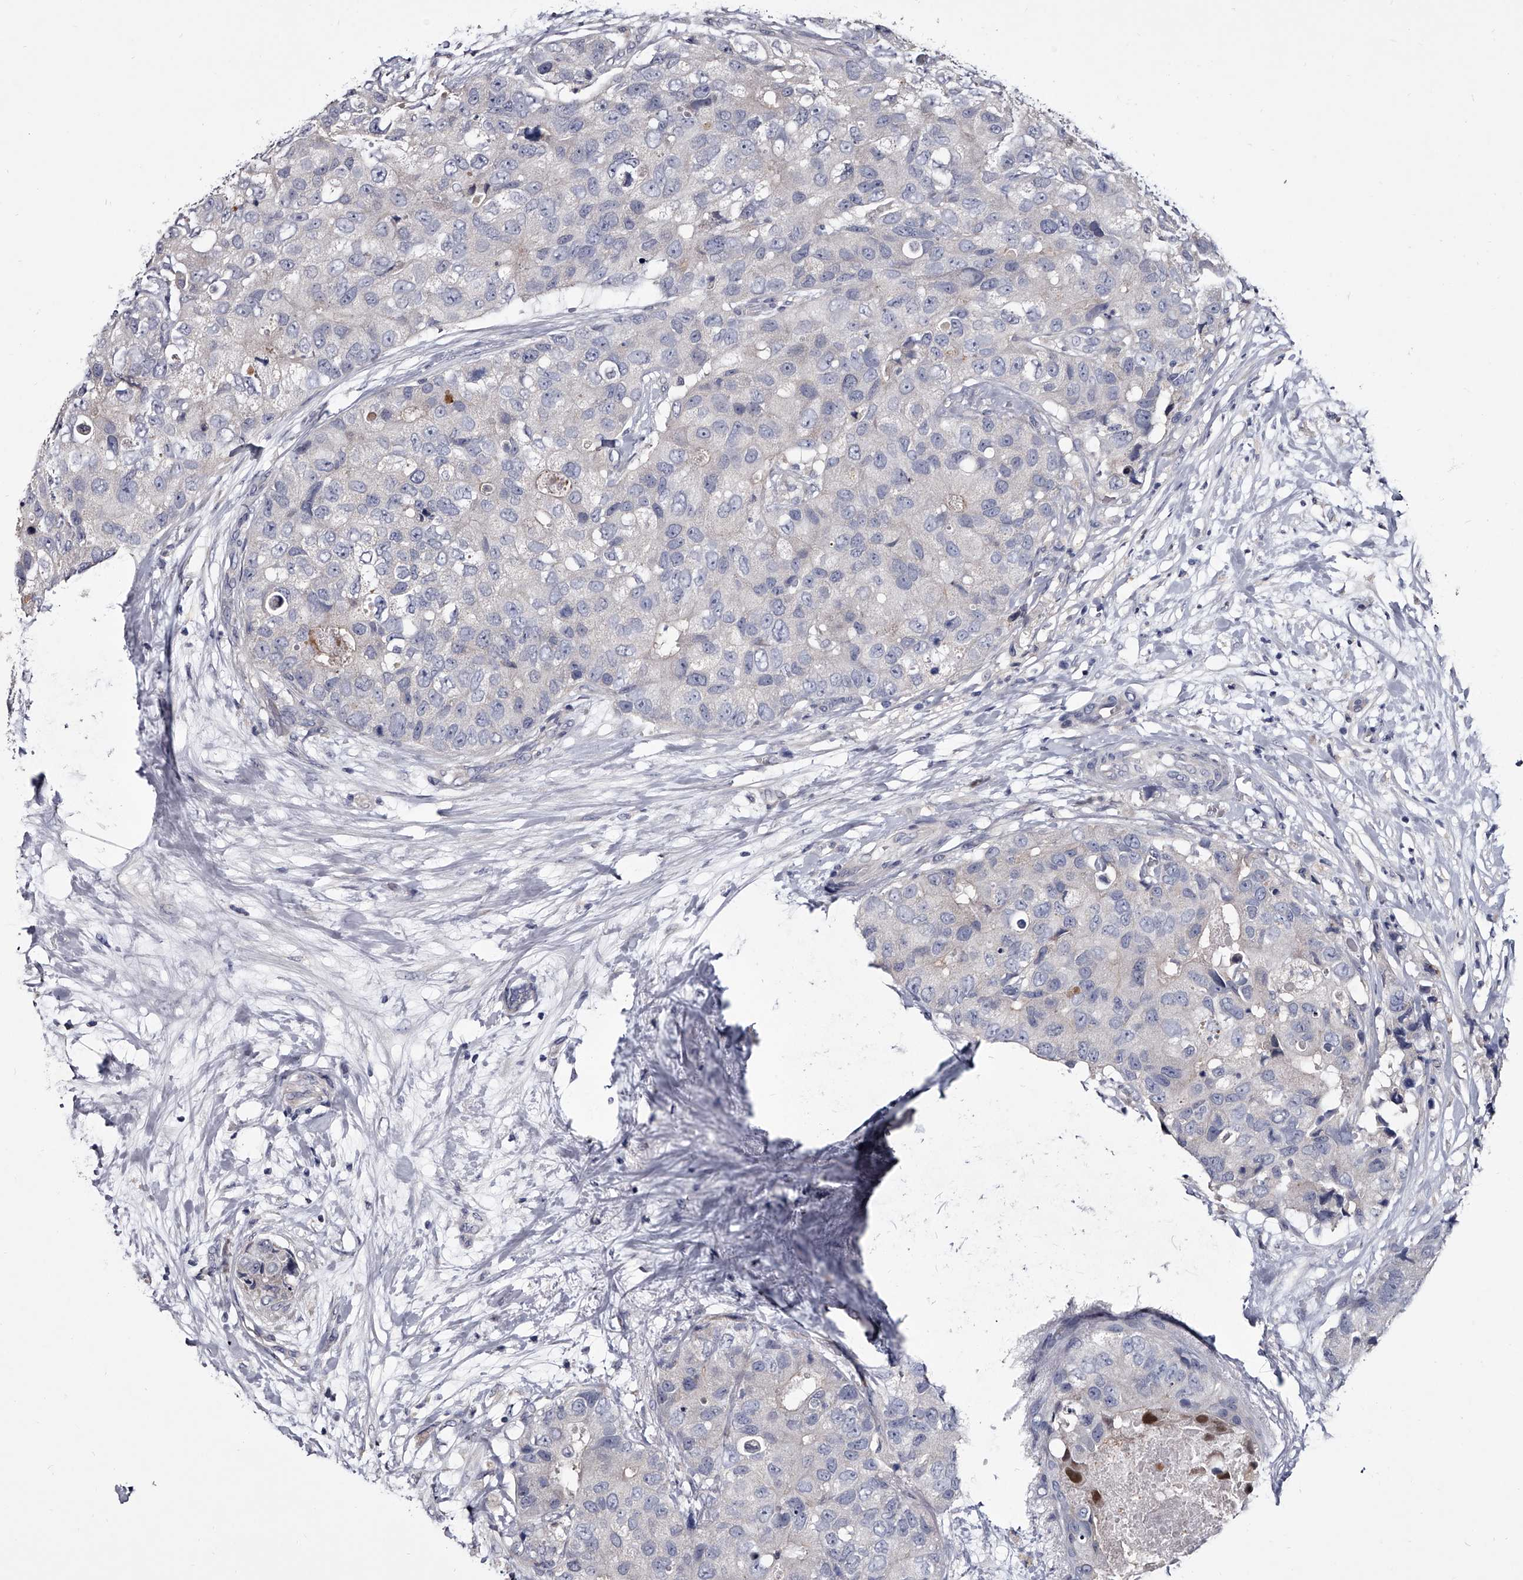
{"staining": {"intensity": "negative", "quantity": "none", "location": "none"}, "tissue": "breast cancer", "cell_type": "Tumor cells", "image_type": "cancer", "snomed": [{"axis": "morphology", "description": "Duct carcinoma"}, {"axis": "topography", "description": "Breast"}], "caption": "This is an IHC histopathology image of breast cancer. There is no staining in tumor cells.", "gene": "GAPVD1", "patient": {"sex": "female", "age": 62}}